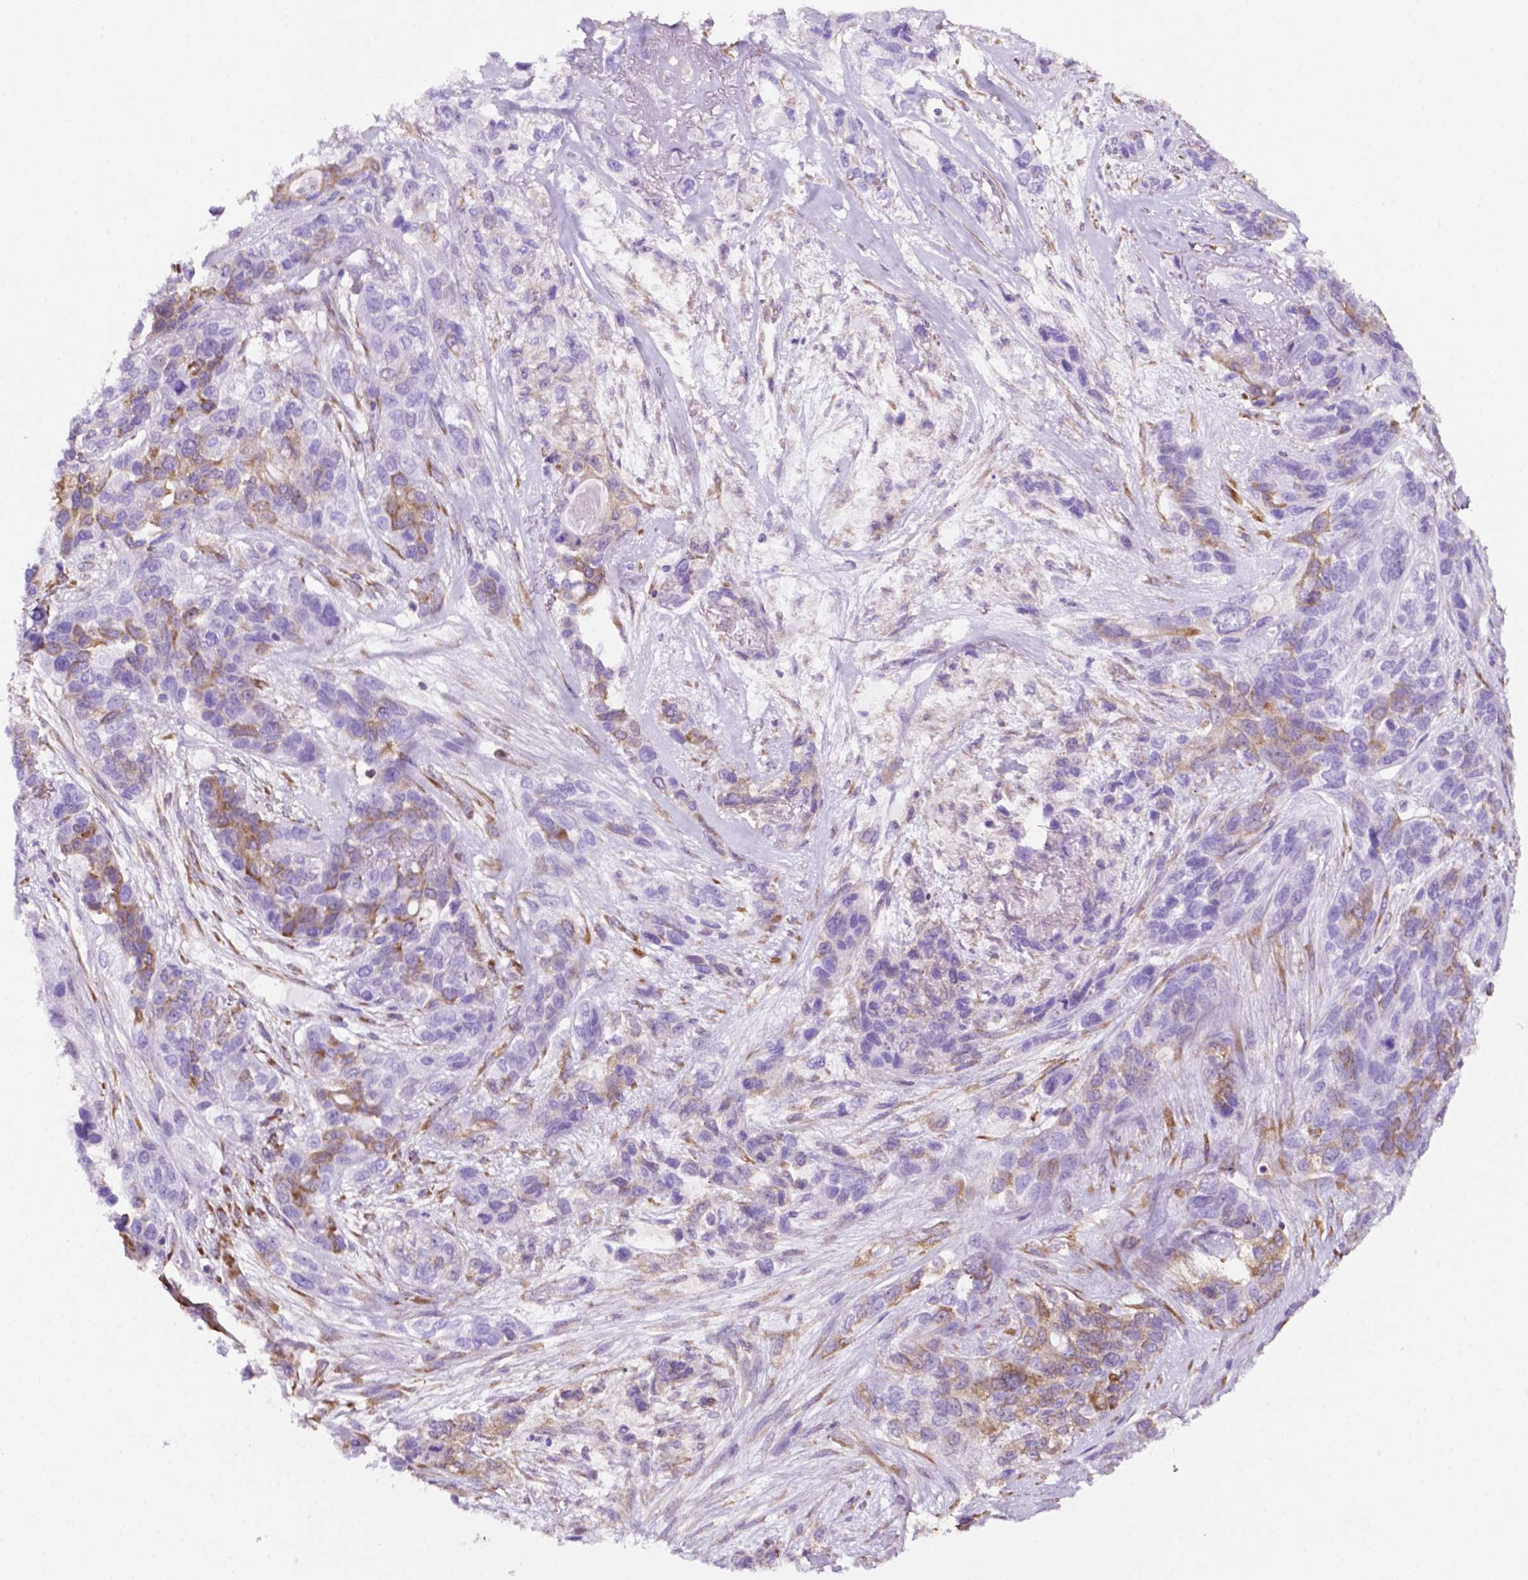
{"staining": {"intensity": "moderate", "quantity": "<25%", "location": "cytoplasmic/membranous"}, "tissue": "lung cancer", "cell_type": "Tumor cells", "image_type": "cancer", "snomed": [{"axis": "morphology", "description": "Squamous cell carcinoma, NOS"}, {"axis": "topography", "description": "Lung"}], "caption": "Lung squamous cell carcinoma stained with DAB (3,3'-diaminobenzidine) immunohistochemistry reveals low levels of moderate cytoplasmic/membranous positivity in approximately <25% of tumor cells. The protein of interest is shown in brown color, while the nuclei are stained blue.", "gene": "RPL29", "patient": {"sex": "female", "age": 70}}